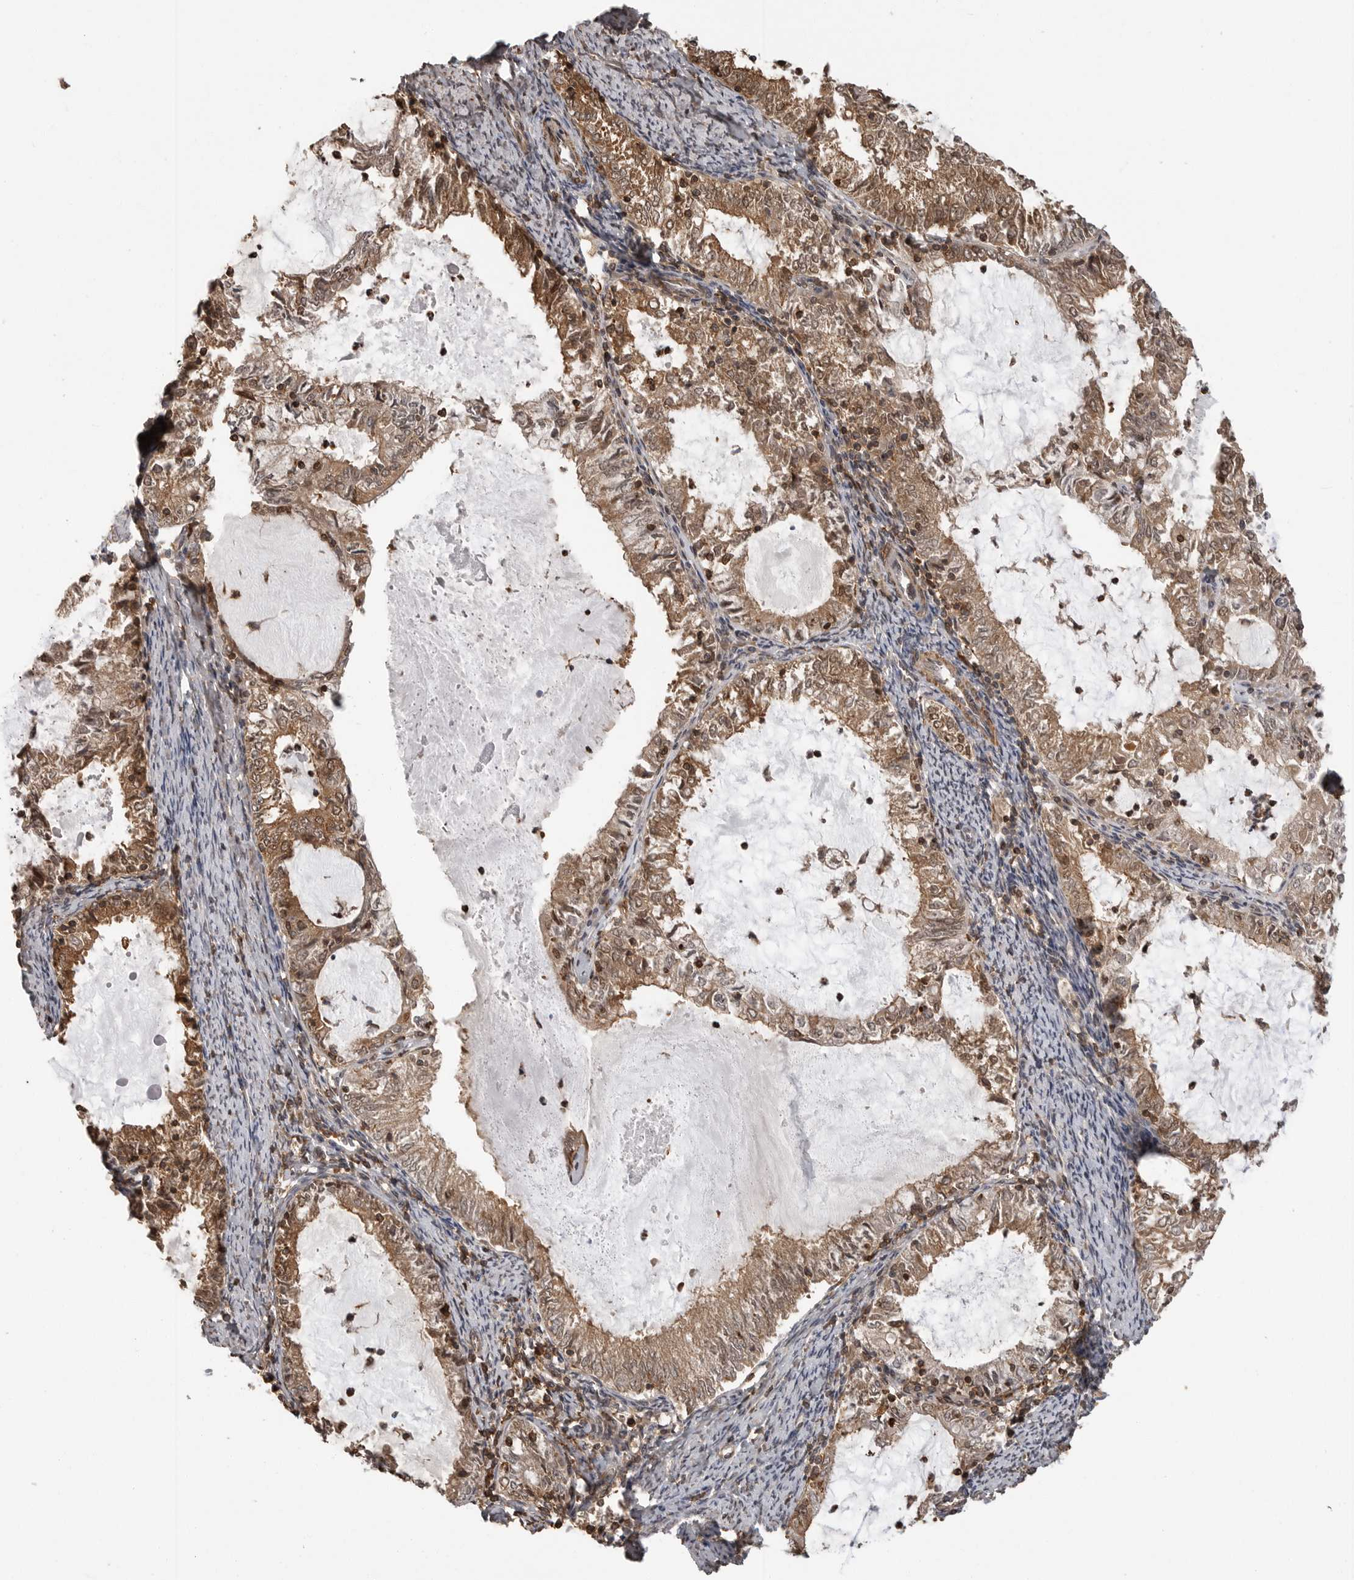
{"staining": {"intensity": "moderate", "quantity": ">75%", "location": "cytoplasmic/membranous,nuclear"}, "tissue": "endometrial cancer", "cell_type": "Tumor cells", "image_type": "cancer", "snomed": [{"axis": "morphology", "description": "Adenocarcinoma, NOS"}, {"axis": "topography", "description": "Endometrium"}], "caption": "Human adenocarcinoma (endometrial) stained for a protein (brown) exhibits moderate cytoplasmic/membranous and nuclear positive positivity in about >75% of tumor cells.", "gene": "ERN1", "patient": {"sex": "female", "age": 57}}